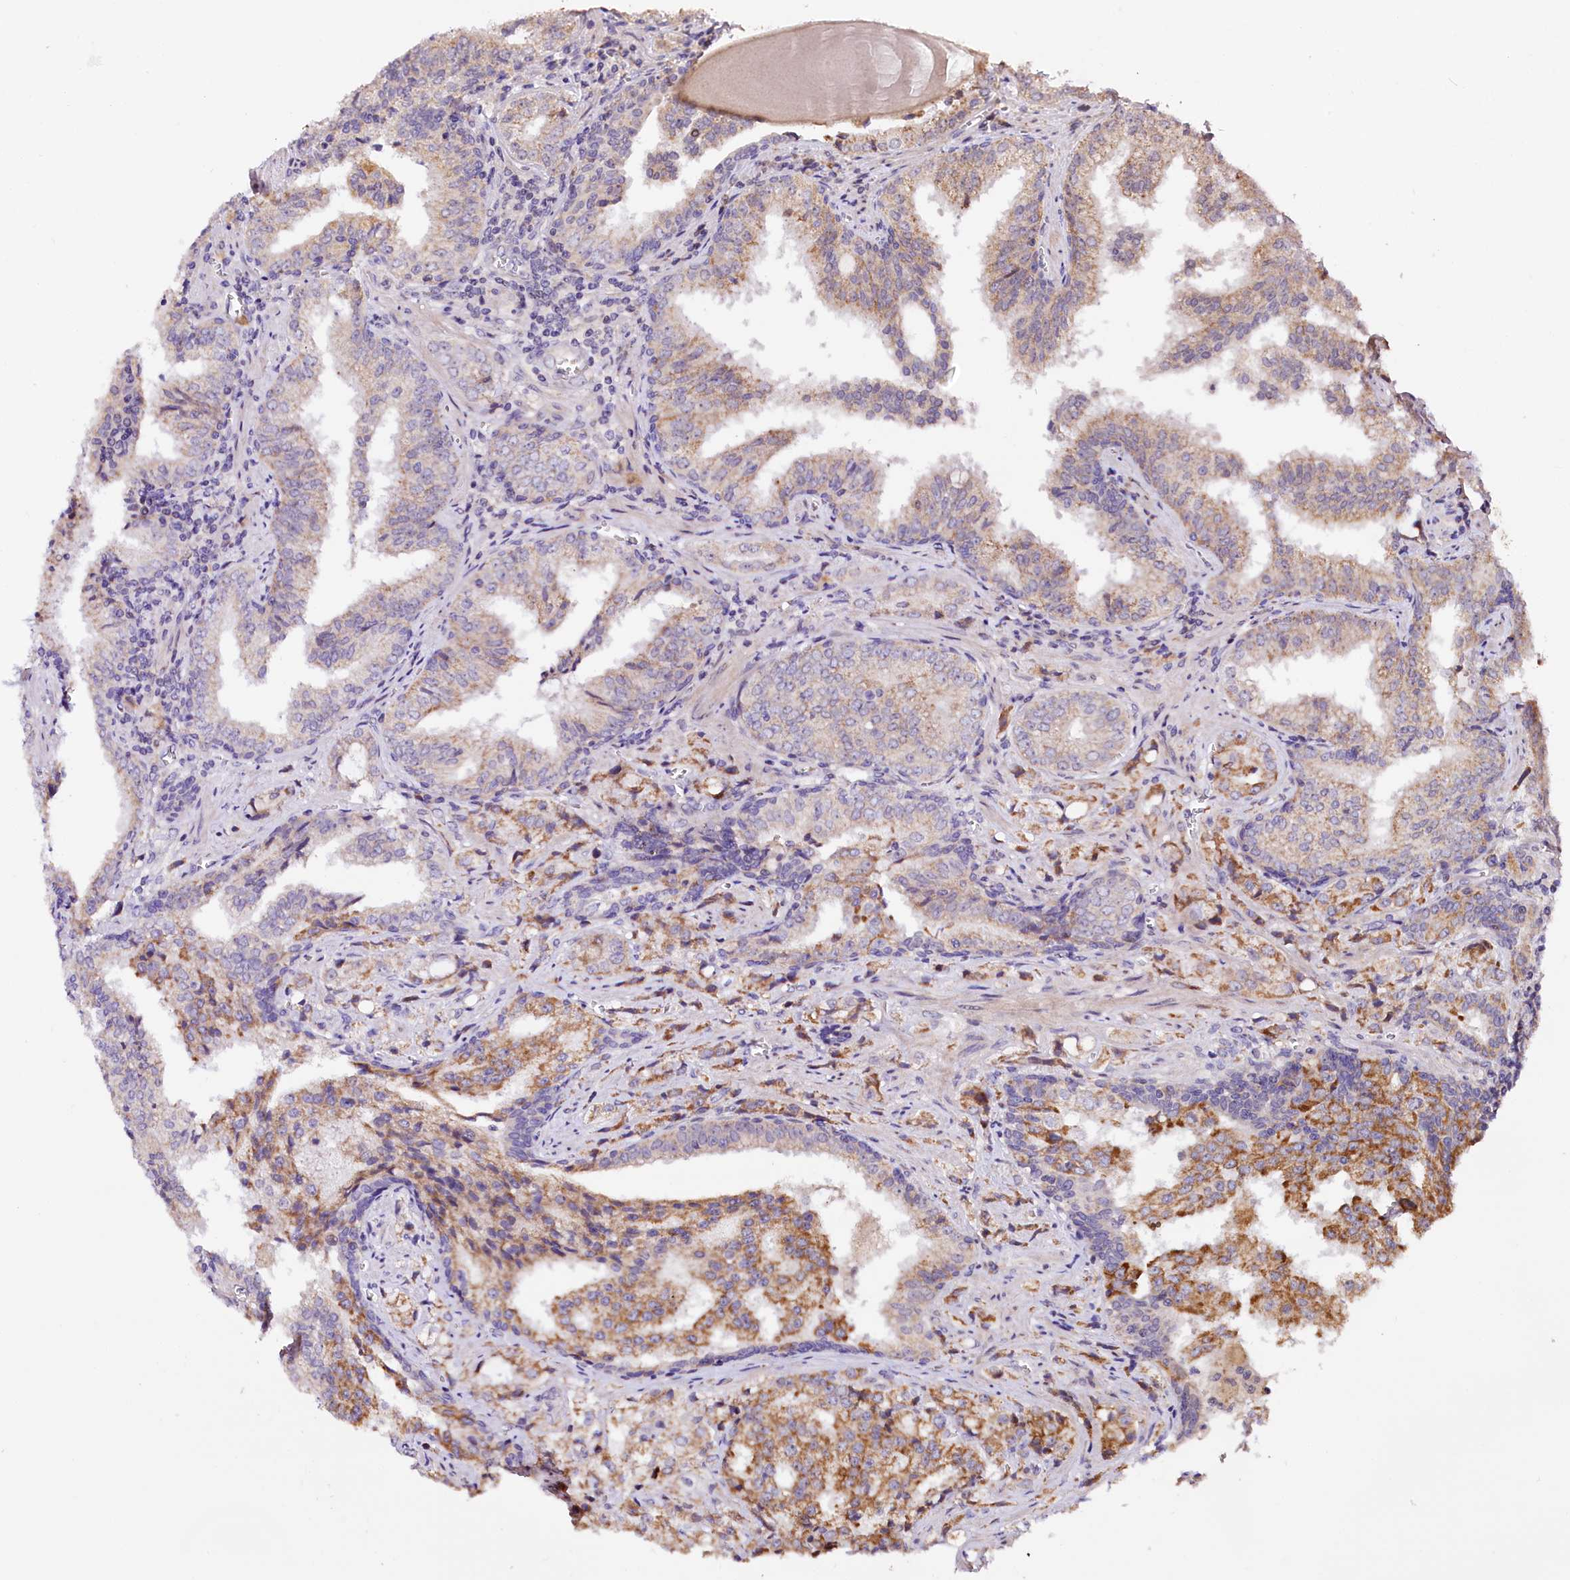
{"staining": {"intensity": "moderate", "quantity": "25%-75%", "location": "cytoplasmic/membranous"}, "tissue": "prostate cancer", "cell_type": "Tumor cells", "image_type": "cancer", "snomed": [{"axis": "morphology", "description": "Adenocarcinoma, High grade"}, {"axis": "topography", "description": "Prostate"}], "caption": "Prostate cancer (adenocarcinoma (high-grade)) tissue exhibits moderate cytoplasmic/membranous positivity in about 25%-75% of tumor cells, visualized by immunohistochemistry.", "gene": "ST7", "patient": {"sex": "male", "age": 68}}